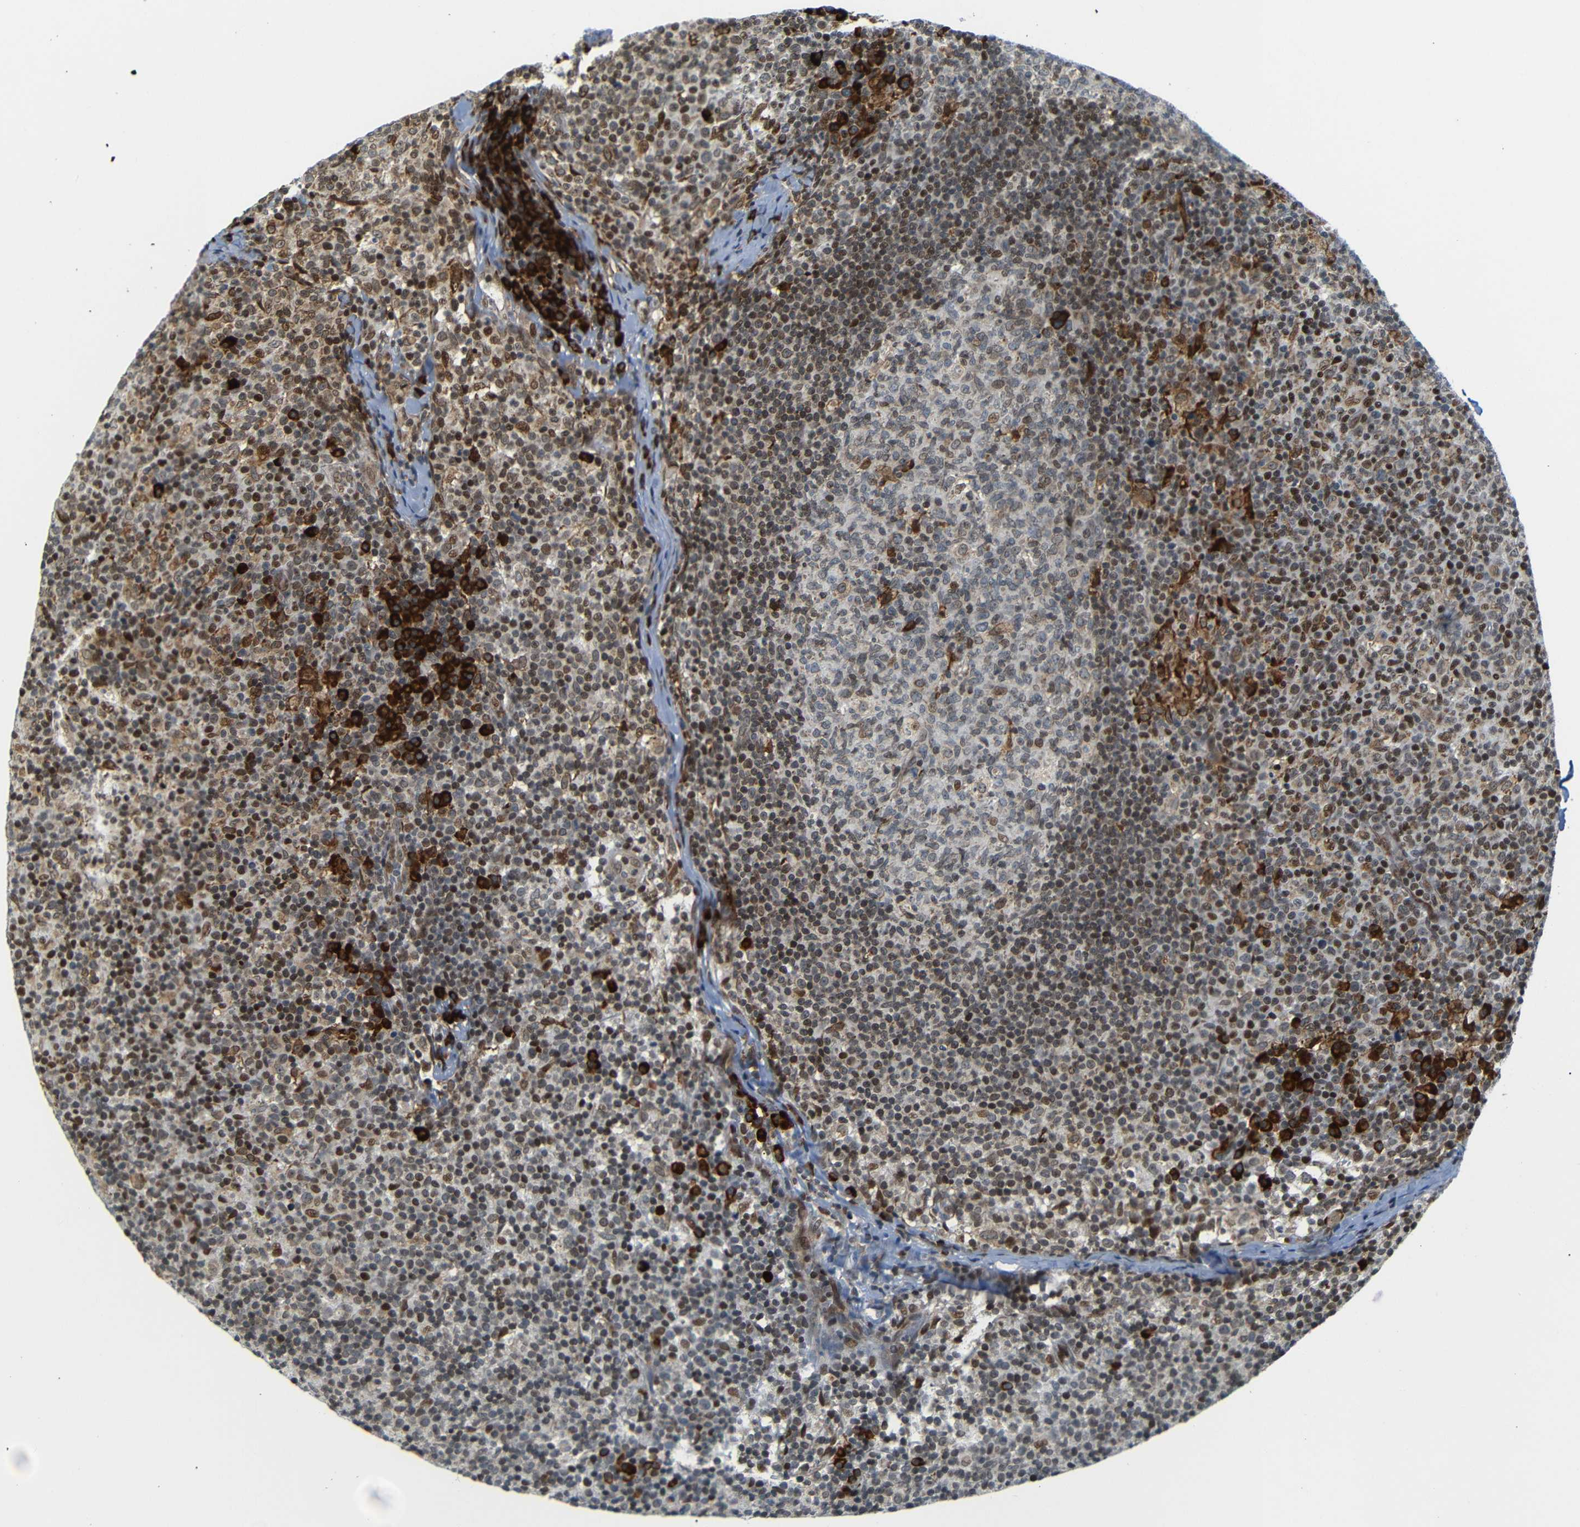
{"staining": {"intensity": "moderate", "quantity": "25%-75%", "location": "nuclear"}, "tissue": "lymph node", "cell_type": "Germinal center cells", "image_type": "normal", "snomed": [{"axis": "morphology", "description": "Normal tissue, NOS"}, {"axis": "morphology", "description": "Inflammation, NOS"}, {"axis": "topography", "description": "Lymph node"}], "caption": "Immunohistochemistry (DAB (3,3'-diaminobenzidine)) staining of benign human lymph node reveals moderate nuclear protein expression in about 25%-75% of germinal center cells.", "gene": "SPCS2", "patient": {"sex": "male", "age": 55}}